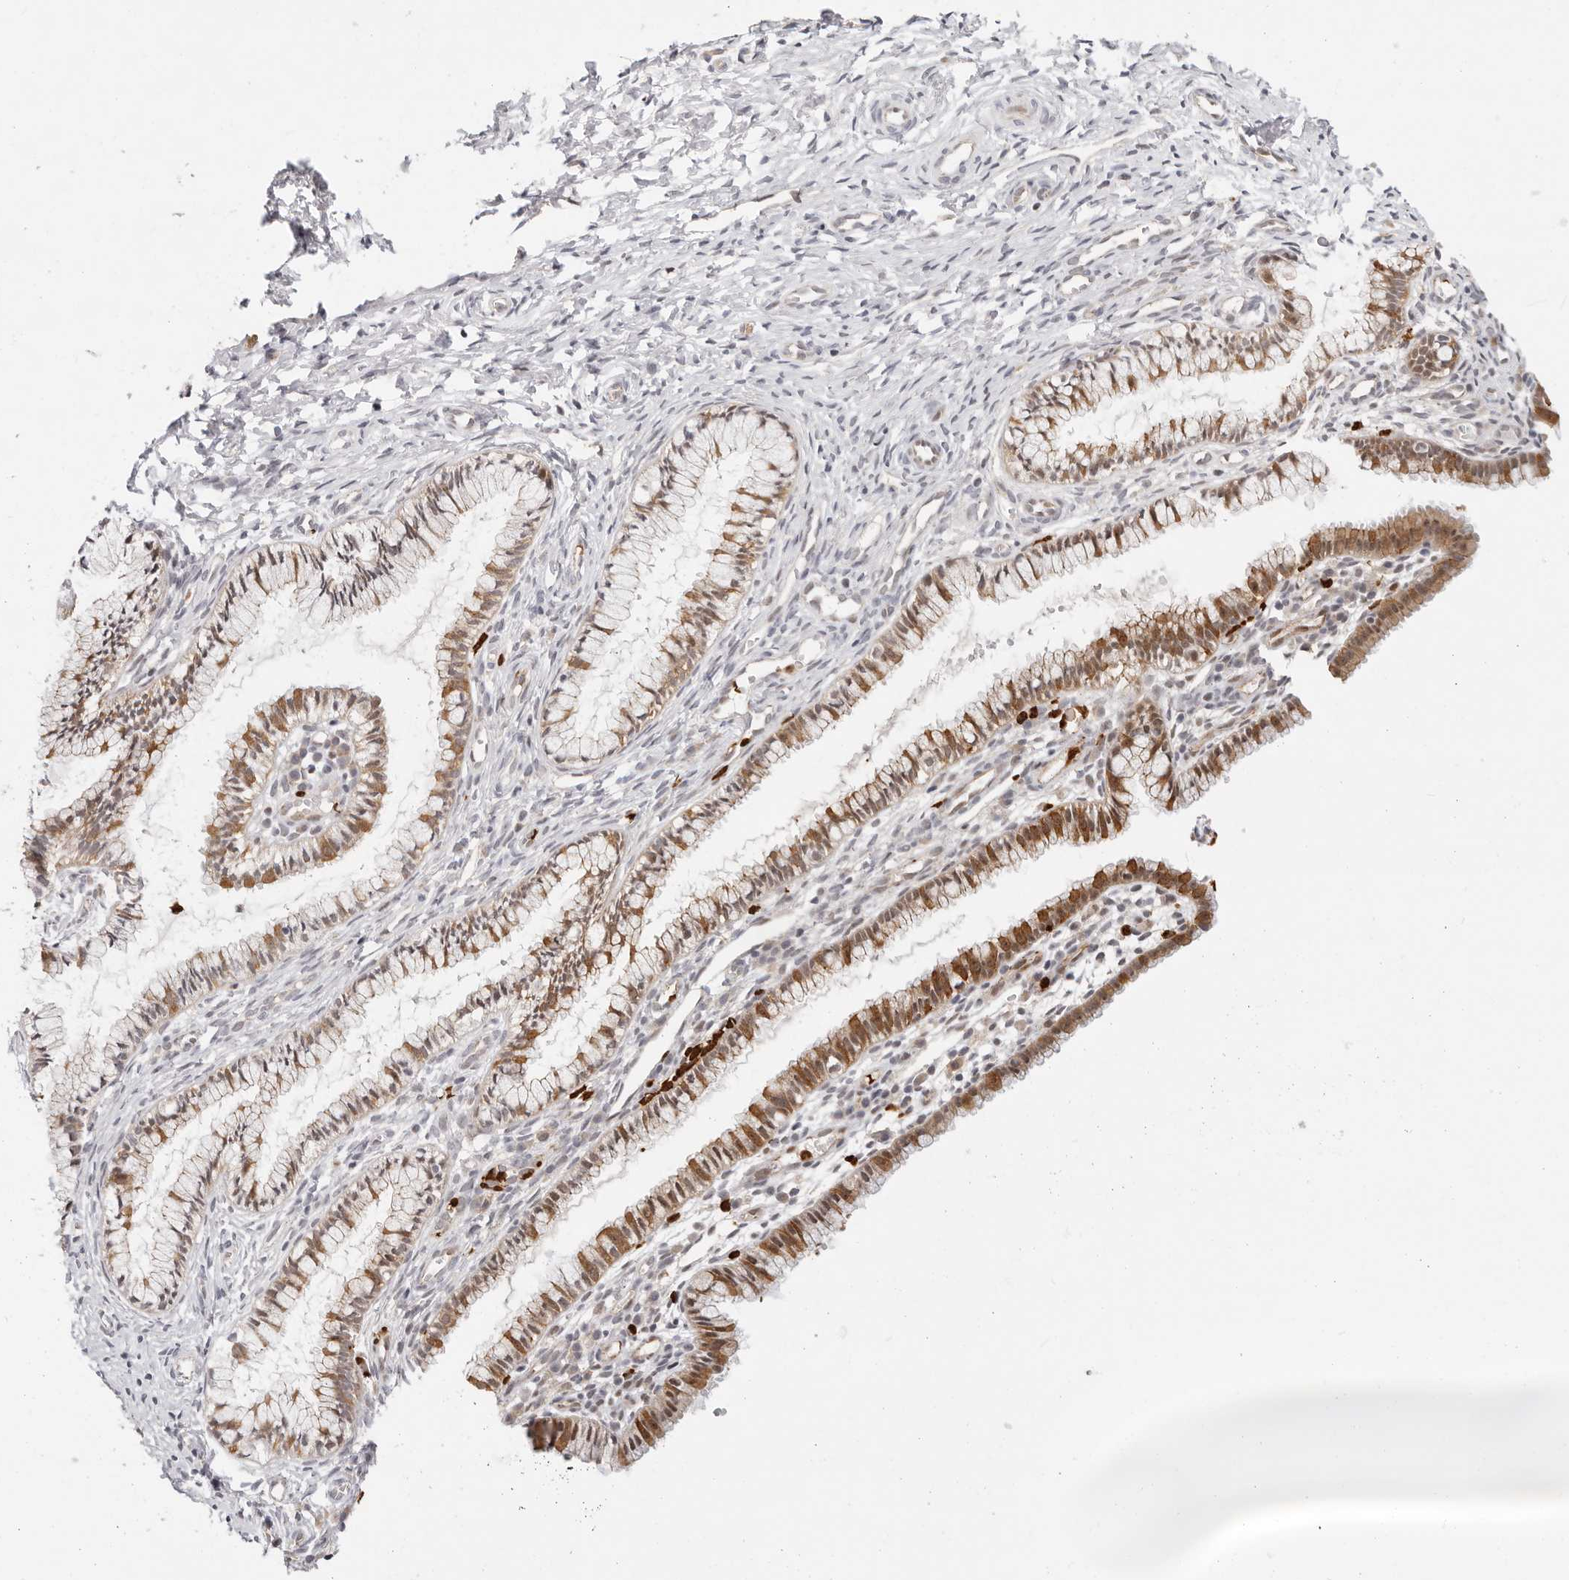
{"staining": {"intensity": "moderate", "quantity": ">75%", "location": "cytoplasmic/membranous"}, "tissue": "cervix", "cell_type": "Glandular cells", "image_type": "normal", "snomed": [{"axis": "morphology", "description": "Normal tissue, NOS"}, {"axis": "topography", "description": "Cervix"}], "caption": "Cervix stained with DAB (3,3'-diaminobenzidine) IHC displays medium levels of moderate cytoplasmic/membranous expression in approximately >75% of glandular cells. The staining was performed using DAB to visualize the protein expression in brown, while the nuclei were stained in blue with hematoxylin (Magnification: 20x).", "gene": "AFDN", "patient": {"sex": "female", "age": 27}}